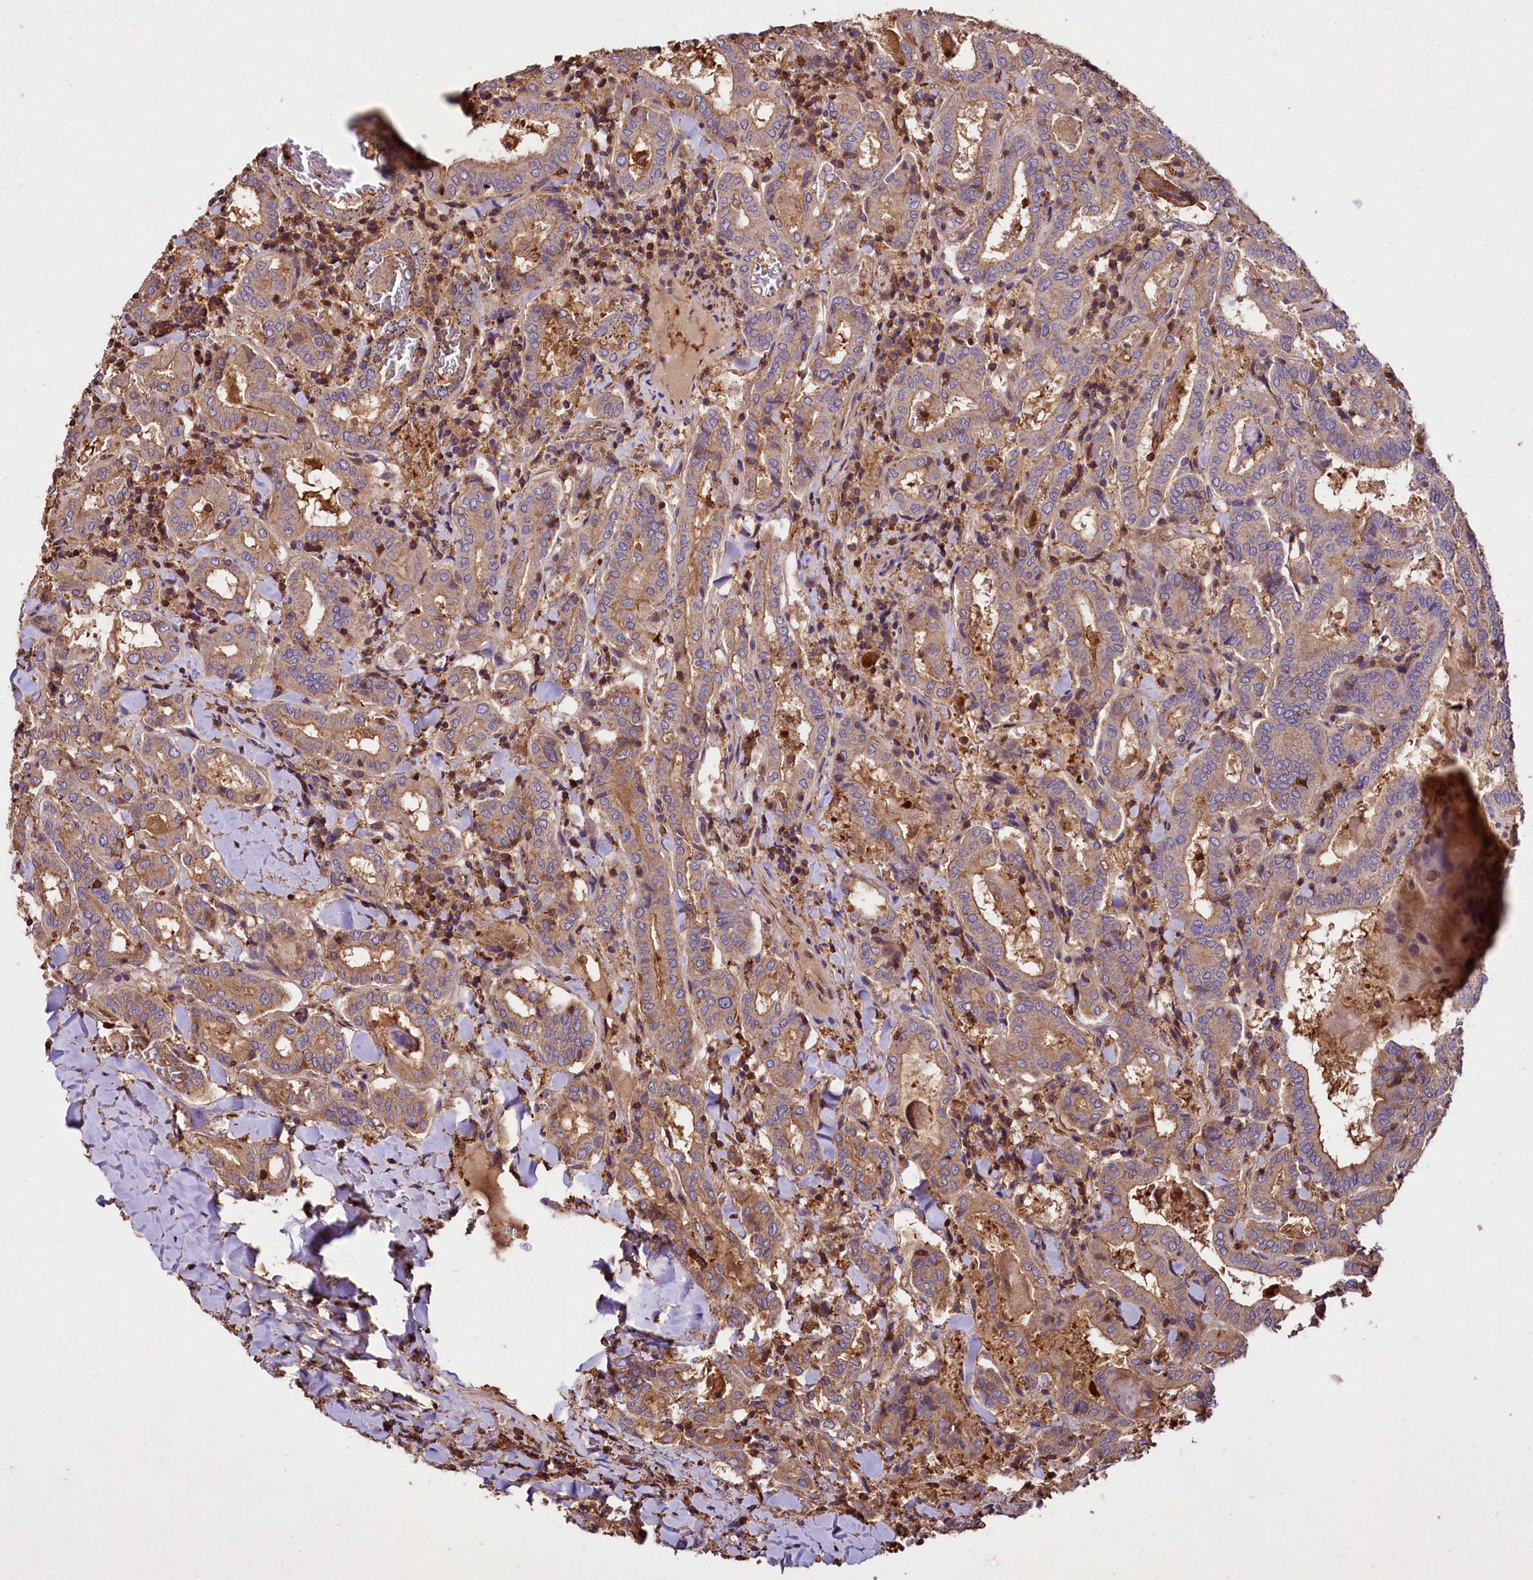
{"staining": {"intensity": "weak", "quantity": ">75%", "location": "cytoplasmic/membranous"}, "tissue": "thyroid cancer", "cell_type": "Tumor cells", "image_type": "cancer", "snomed": [{"axis": "morphology", "description": "Papillary adenocarcinoma, NOS"}, {"axis": "topography", "description": "Thyroid gland"}], "caption": "Protein expression analysis of human papillary adenocarcinoma (thyroid) reveals weak cytoplasmic/membranous positivity in approximately >75% of tumor cells.", "gene": "RARS2", "patient": {"sex": "female", "age": 72}}